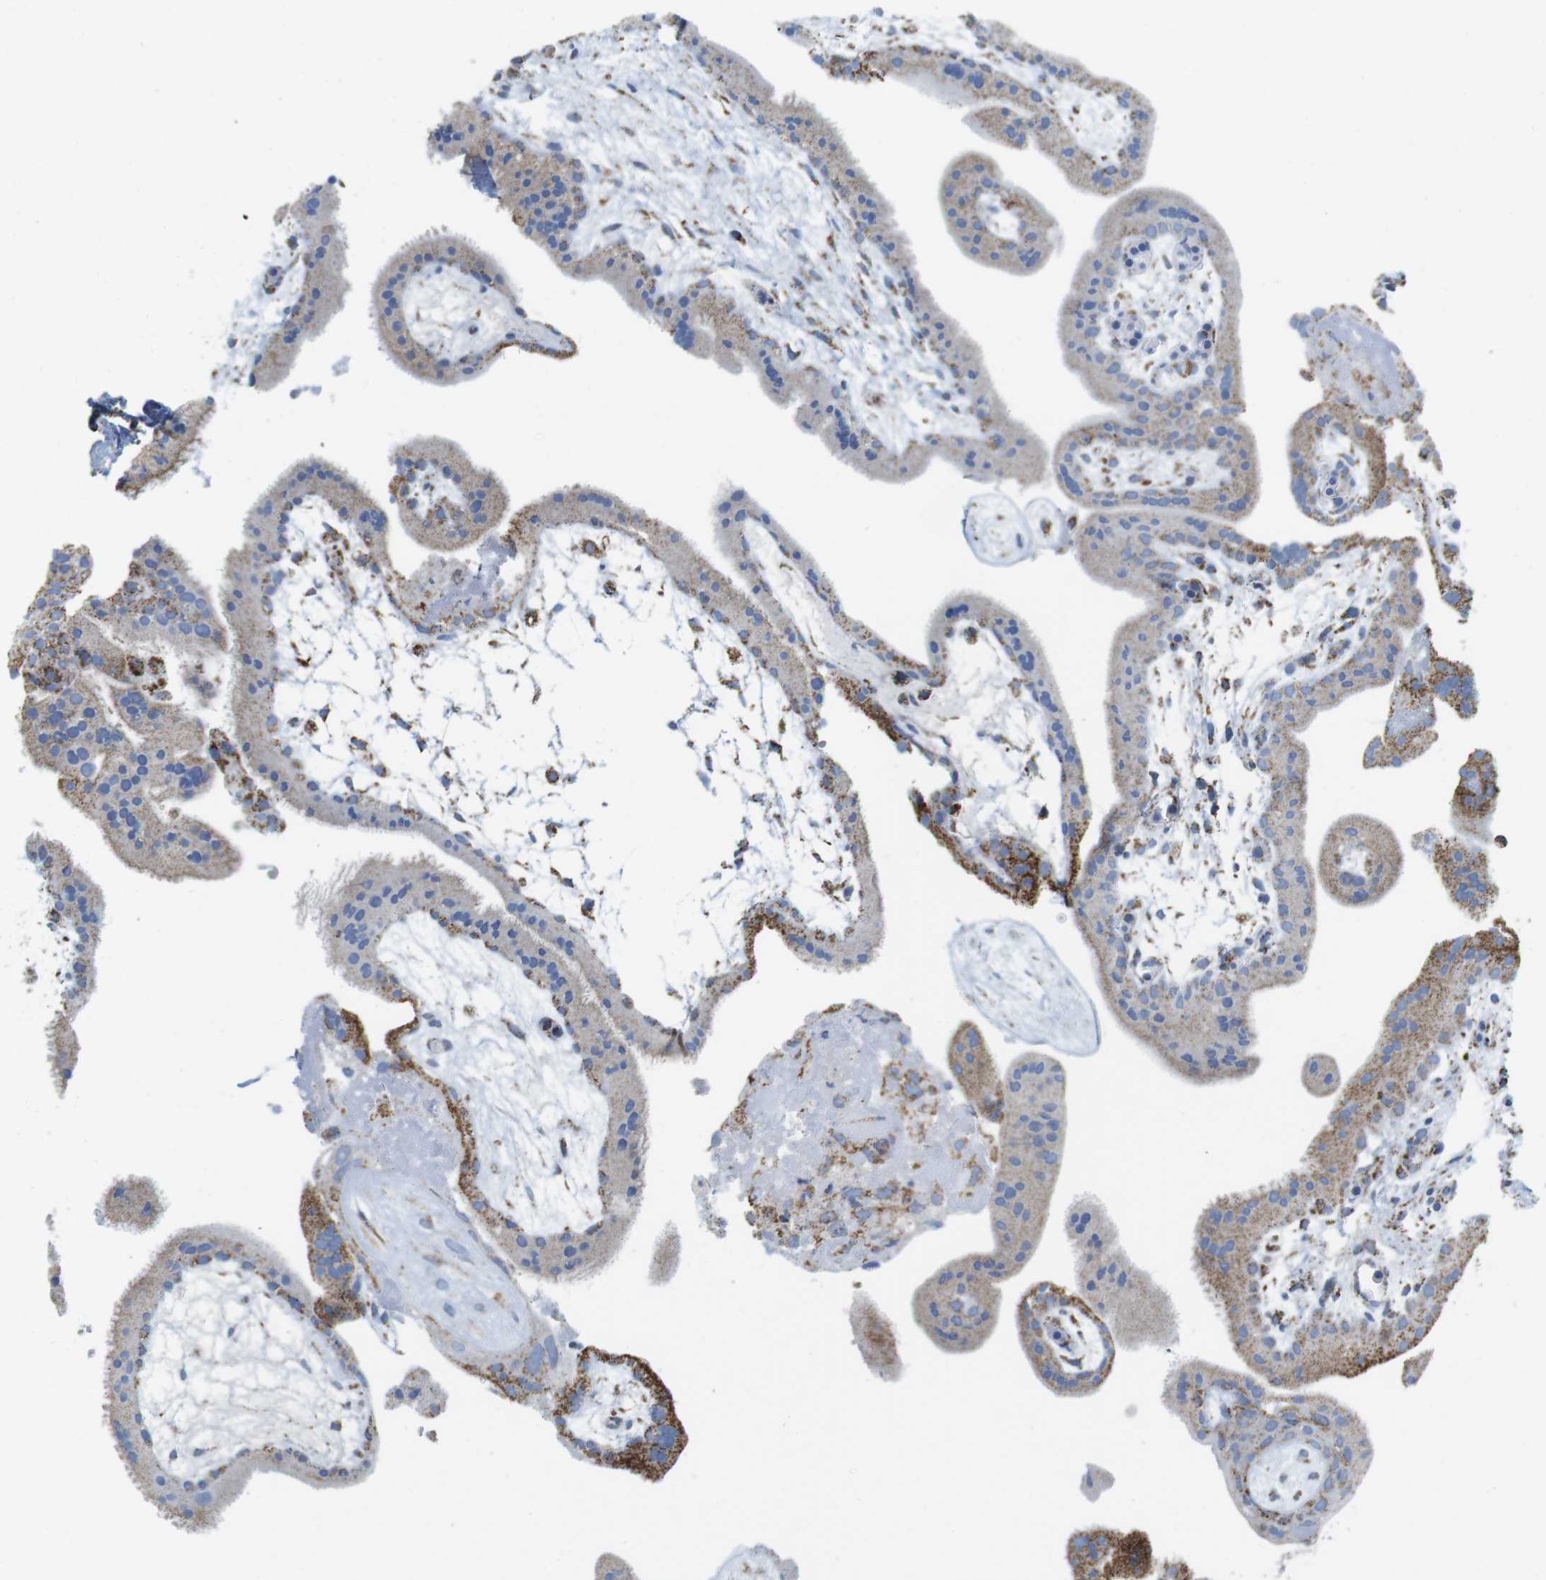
{"staining": {"intensity": "moderate", "quantity": "25%-75%", "location": "cytoplasmic/membranous"}, "tissue": "placenta", "cell_type": "Trophoblastic cells", "image_type": "normal", "snomed": [{"axis": "morphology", "description": "Normal tissue, NOS"}, {"axis": "topography", "description": "Placenta"}], "caption": "Moderate cytoplasmic/membranous expression is appreciated in approximately 25%-75% of trophoblastic cells in normal placenta.", "gene": "ATP5PO", "patient": {"sex": "female", "age": 19}}